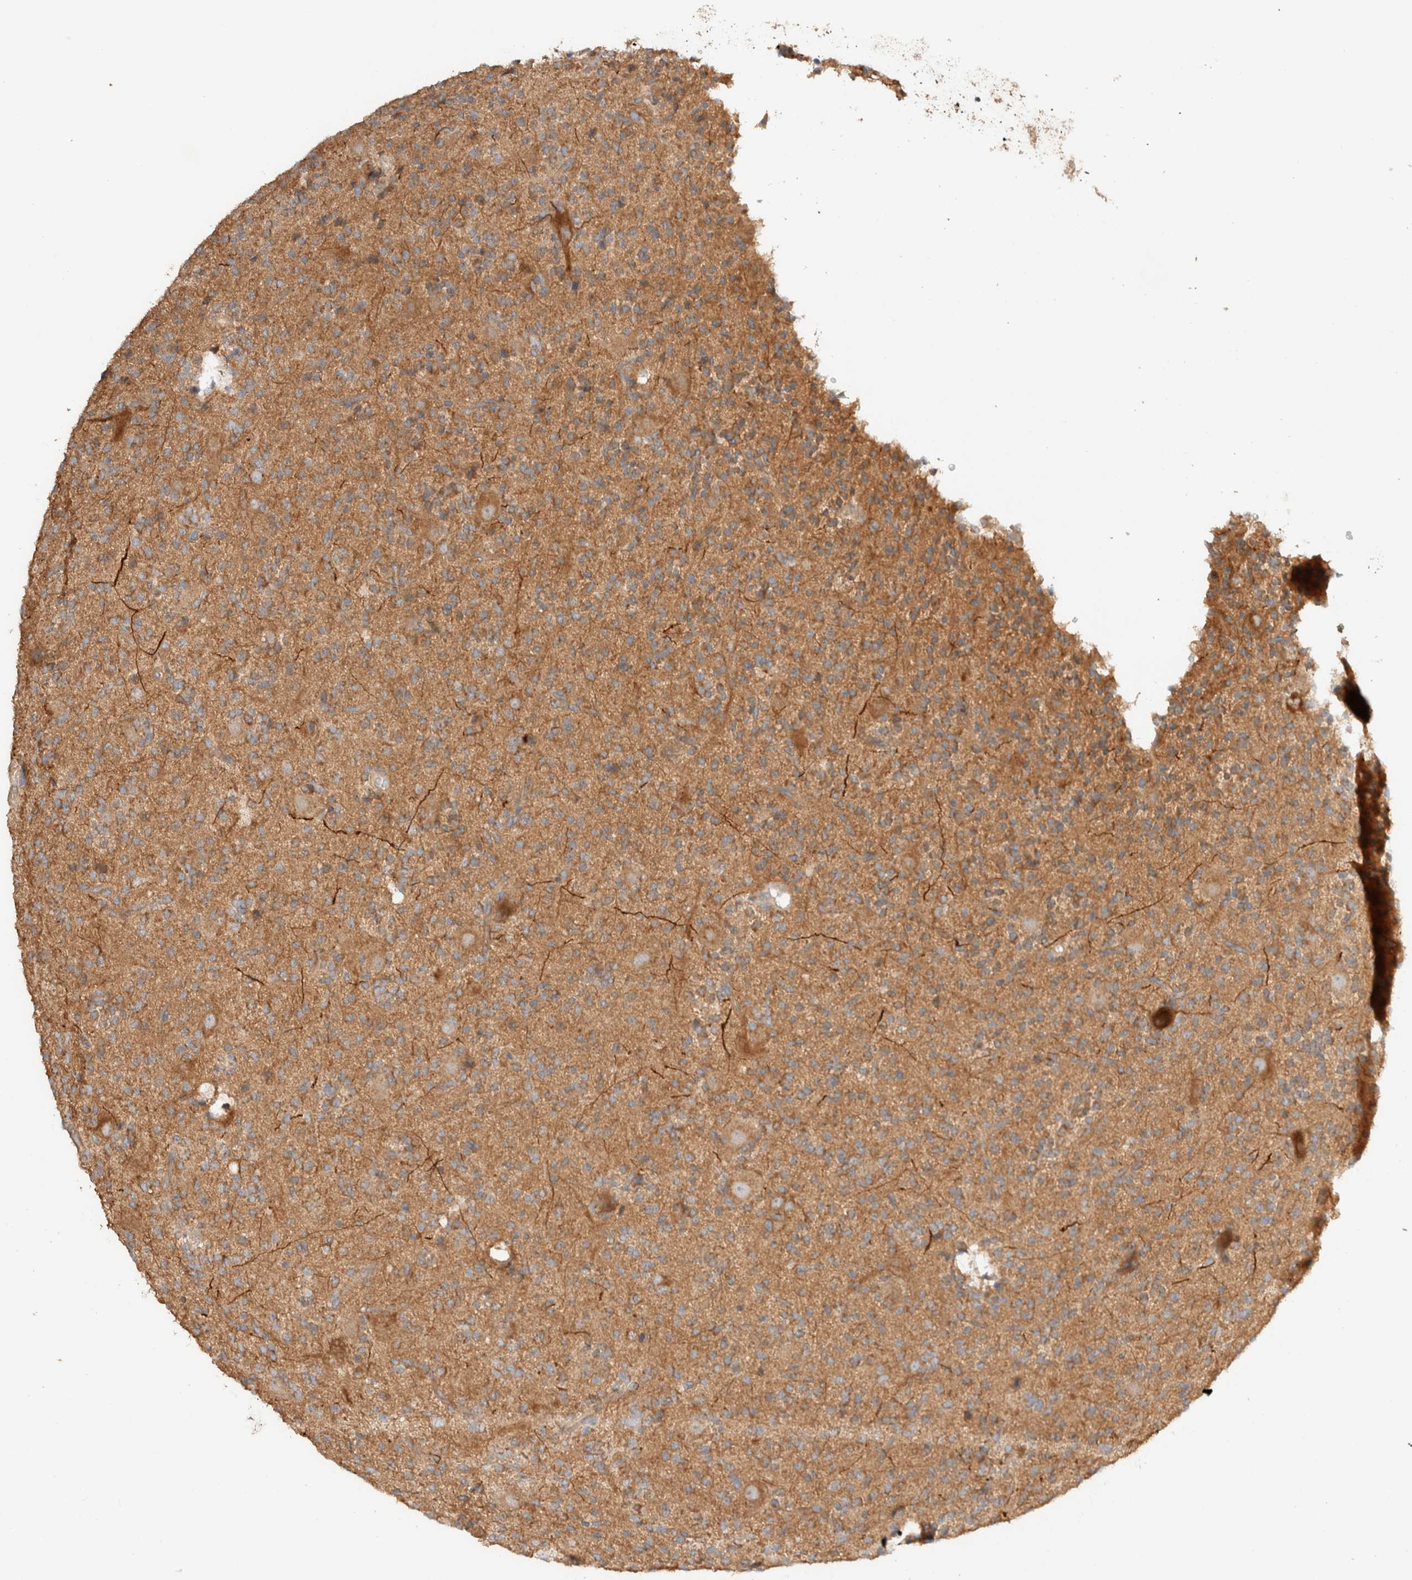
{"staining": {"intensity": "moderate", "quantity": ">75%", "location": "cytoplasmic/membranous"}, "tissue": "glioma", "cell_type": "Tumor cells", "image_type": "cancer", "snomed": [{"axis": "morphology", "description": "Glioma, malignant, High grade"}, {"axis": "topography", "description": "Brain"}], "caption": "High-magnification brightfield microscopy of high-grade glioma (malignant) stained with DAB (3,3'-diaminobenzidine) (brown) and counterstained with hematoxylin (blue). tumor cells exhibit moderate cytoplasmic/membranous staining is seen in approximately>75% of cells.", "gene": "B3GNTL1", "patient": {"sex": "male", "age": 34}}